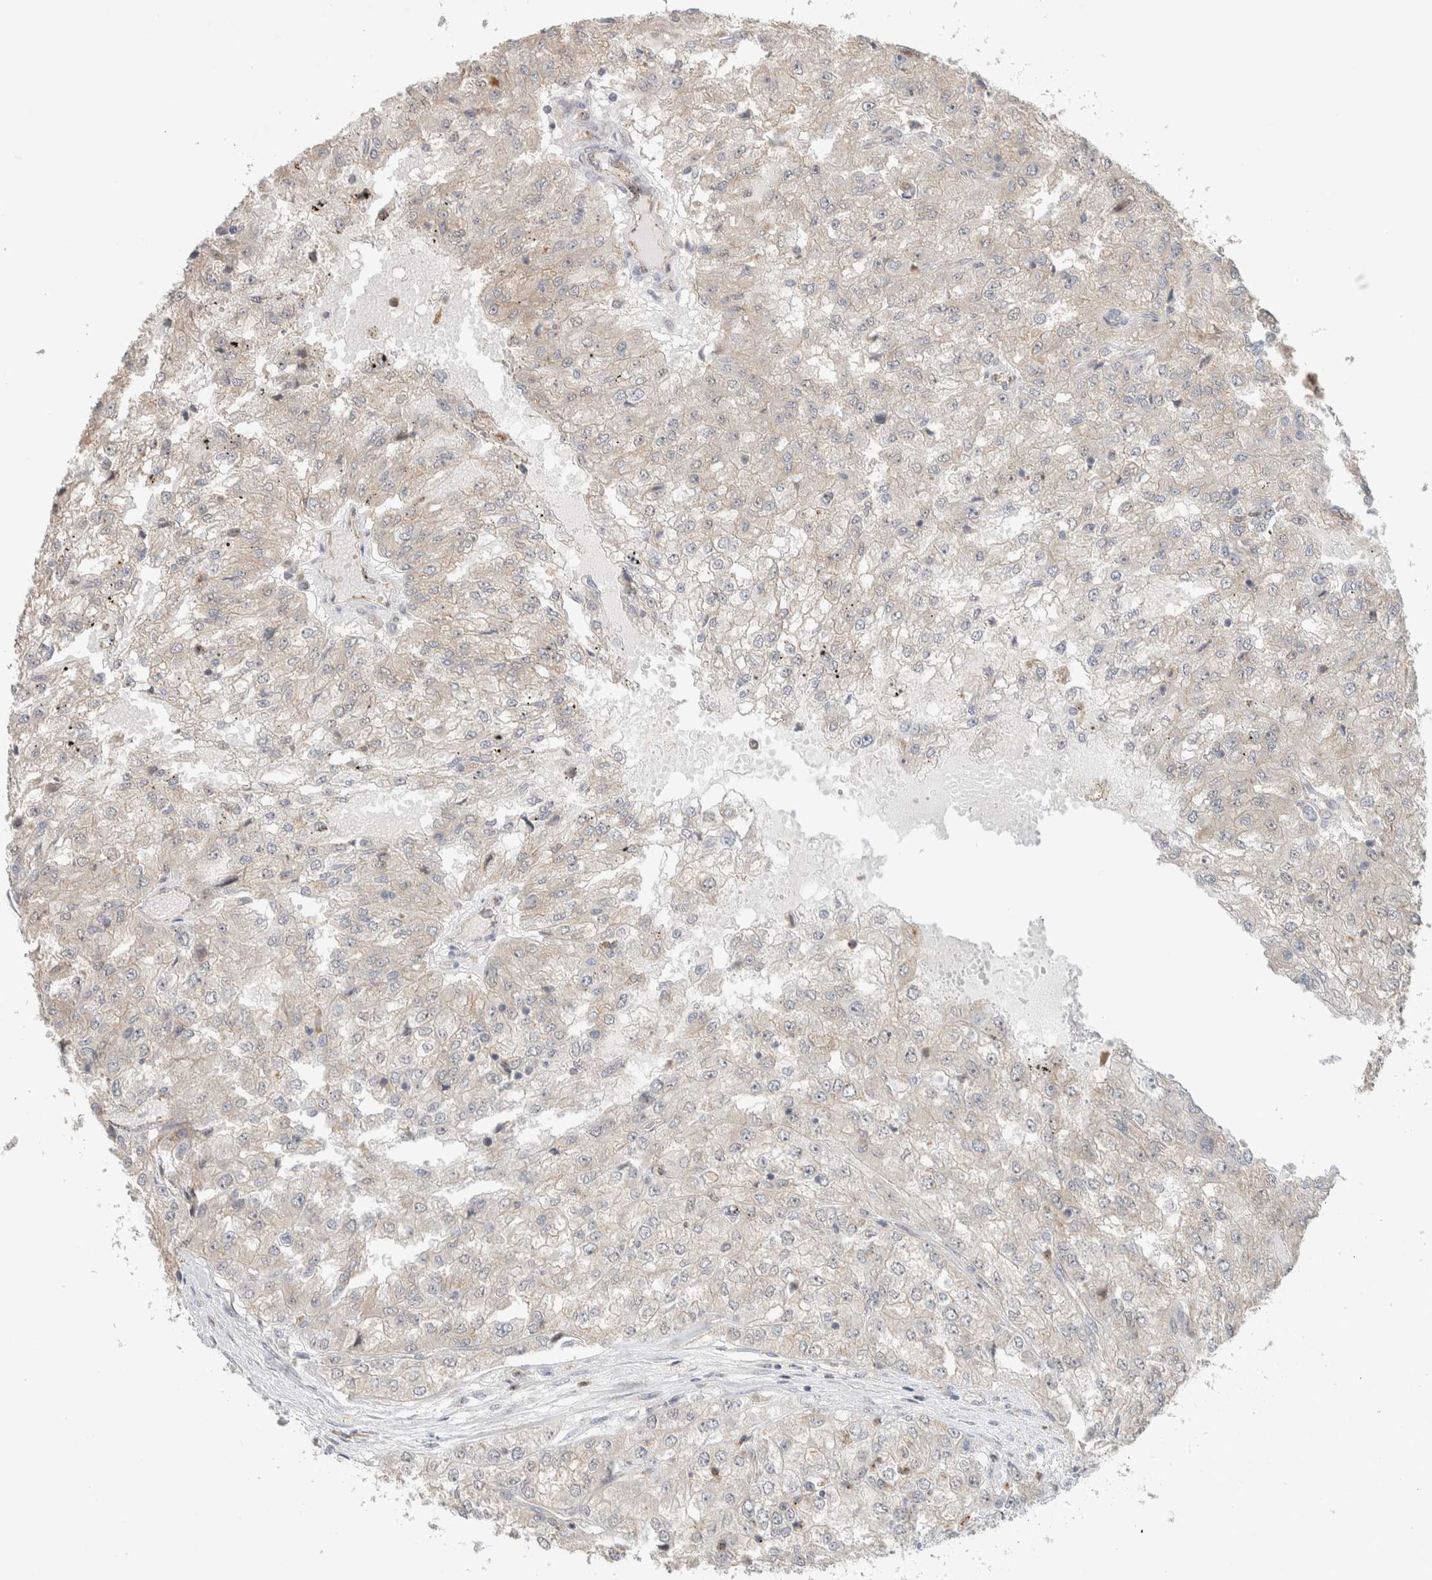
{"staining": {"intensity": "negative", "quantity": "none", "location": "none"}, "tissue": "renal cancer", "cell_type": "Tumor cells", "image_type": "cancer", "snomed": [{"axis": "morphology", "description": "Adenocarcinoma, NOS"}, {"axis": "topography", "description": "Kidney"}], "caption": "High power microscopy photomicrograph of an immunohistochemistry (IHC) image of renal cancer, revealing no significant staining in tumor cells.", "gene": "DEPTOR", "patient": {"sex": "female", "age": 54}}